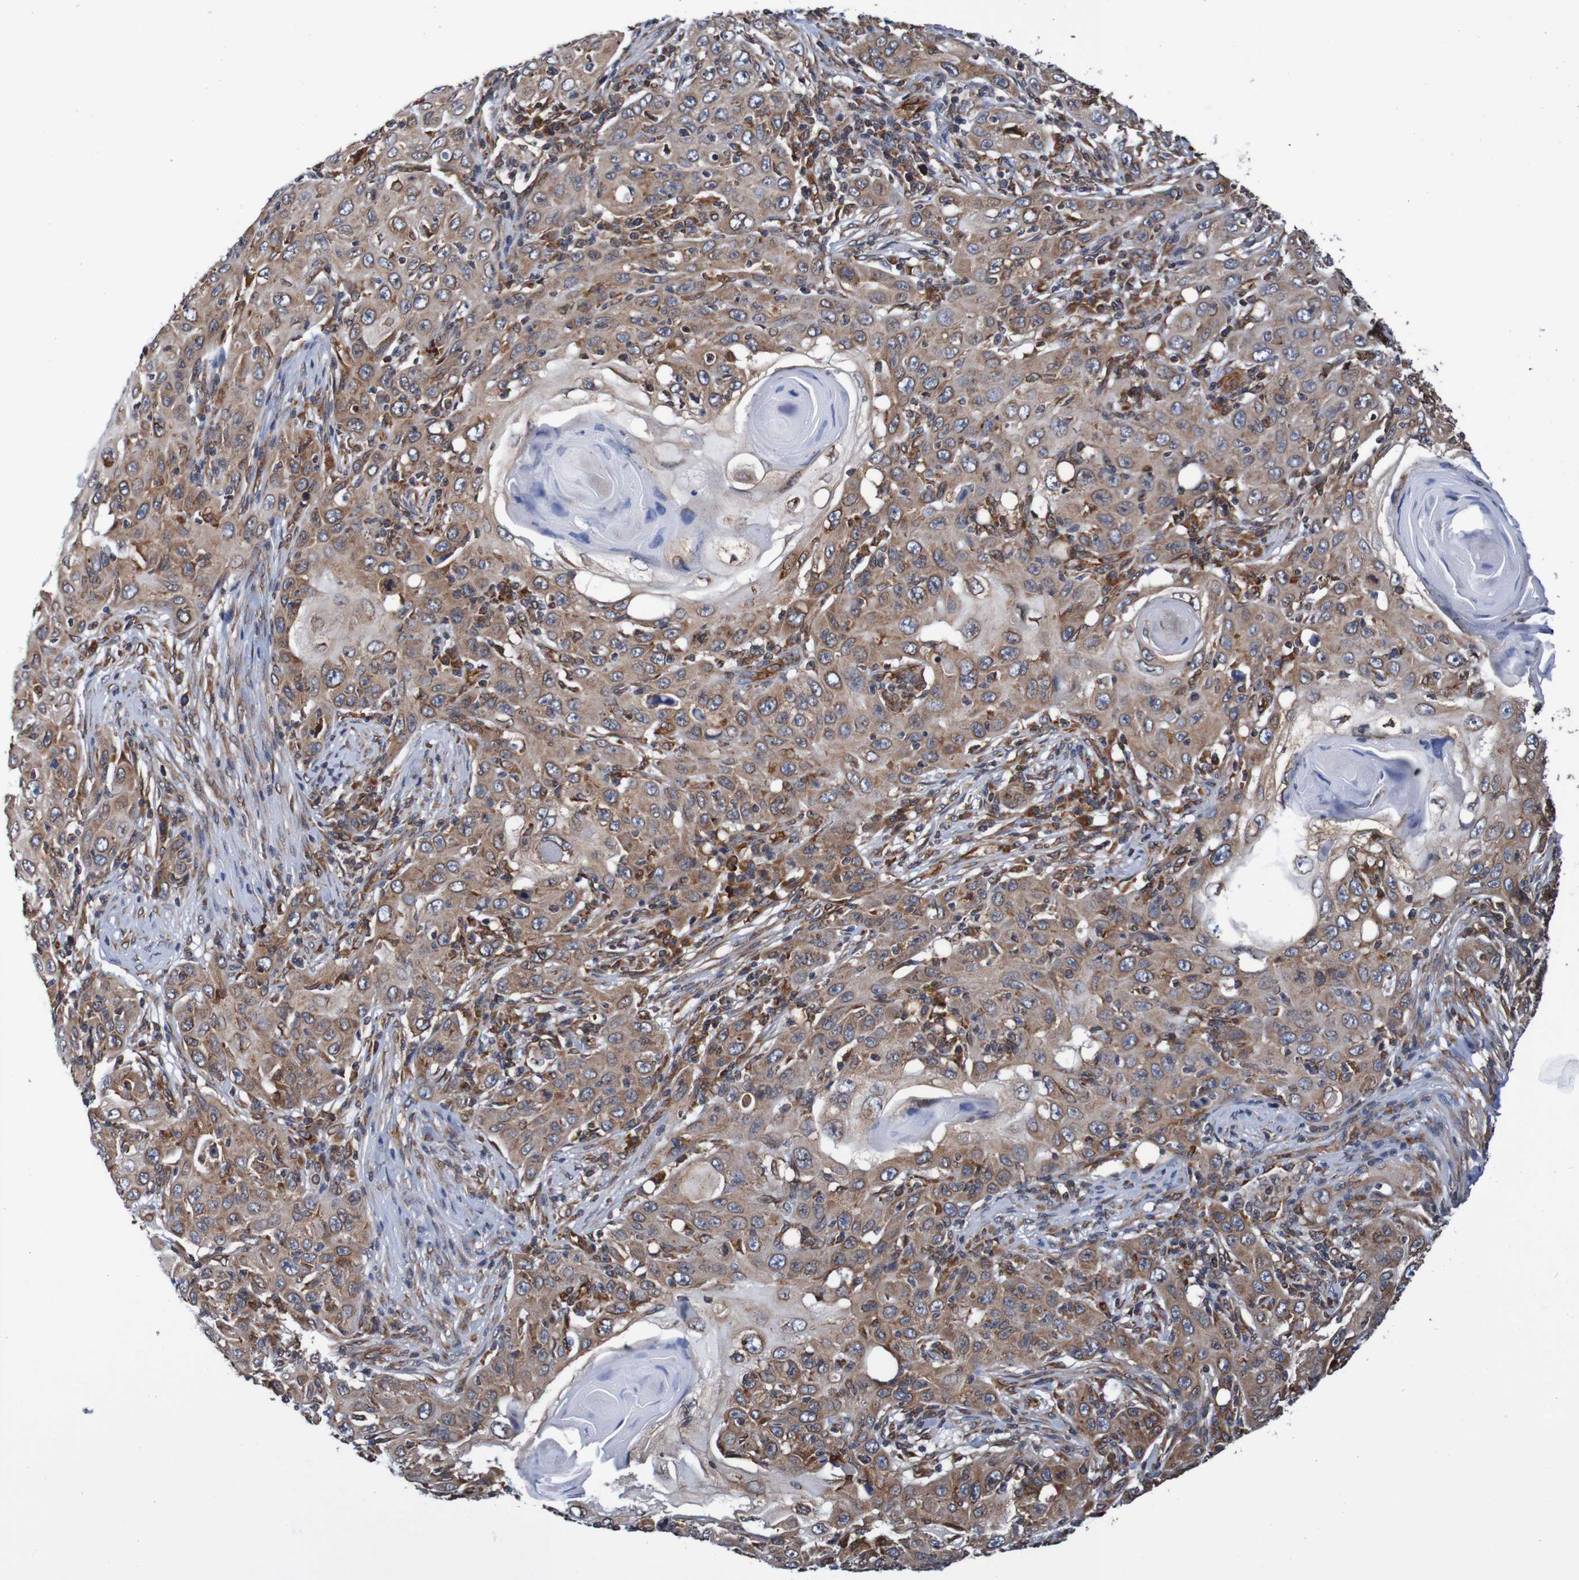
{"staining": {"intensity": "strong", "quantity": ">75%", "location": "cytoplasmic/membranous,nuclear"}, "tissue": "skin cancer", "cell_type": "Tumor cells", "image_type": "cancer", "snomed": [{"axis": "morphology", "description": "Squamous cell carcinoma, NOS"}, {"axis": "topography", "description": "Skin"}], "caption": "A photomicrograph of skin squamous cell carcinoma stained for a protein demonstrates strong cytoplasmic/membranous and nuclear brown staining in tumor cells.", "gene": "TMEM109", "patient": {"sex": "female", "age": 88}}